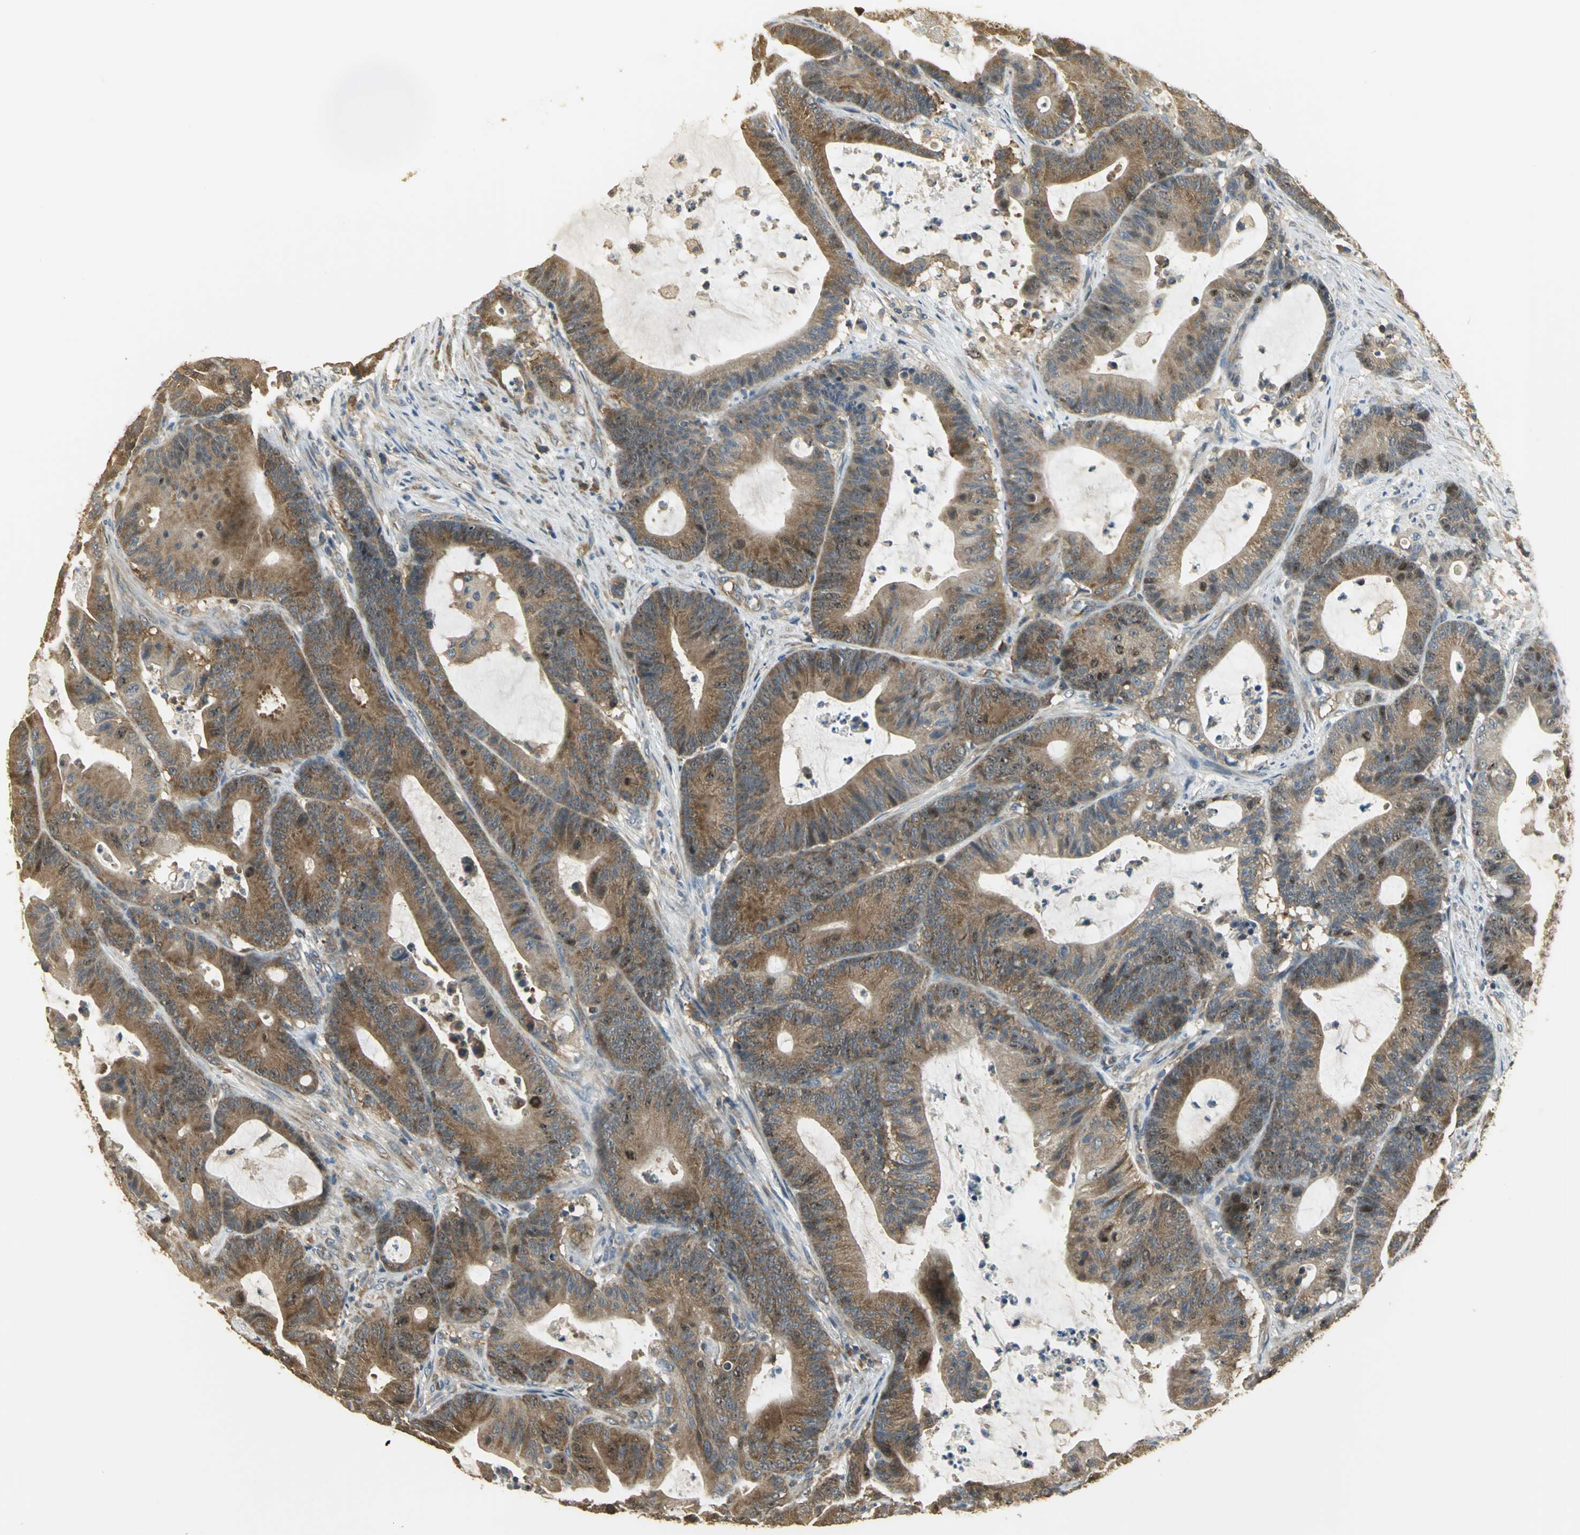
{"staining": {"intensity": "moderate", "quantity": ">75%", "location": "cytoplasmic/membranous"}, "tissue": "colorectal cancer", "cell_type": "Tumor cells", "image_type": "cancer", "snomed": [{"axis": "morphology", "description": "Adenocarcinoma, NOS"}, {"axis": "topography", "description": "Colon"}], "caption": "Immunohistochemical staining of colorectal cancer reveals medium levels of moderate cytoplasmic/membranous protein expression in approximately >75% of tumor cells.", "gene": "RARS1", "patient": {"sex": "female", "age": 84}}